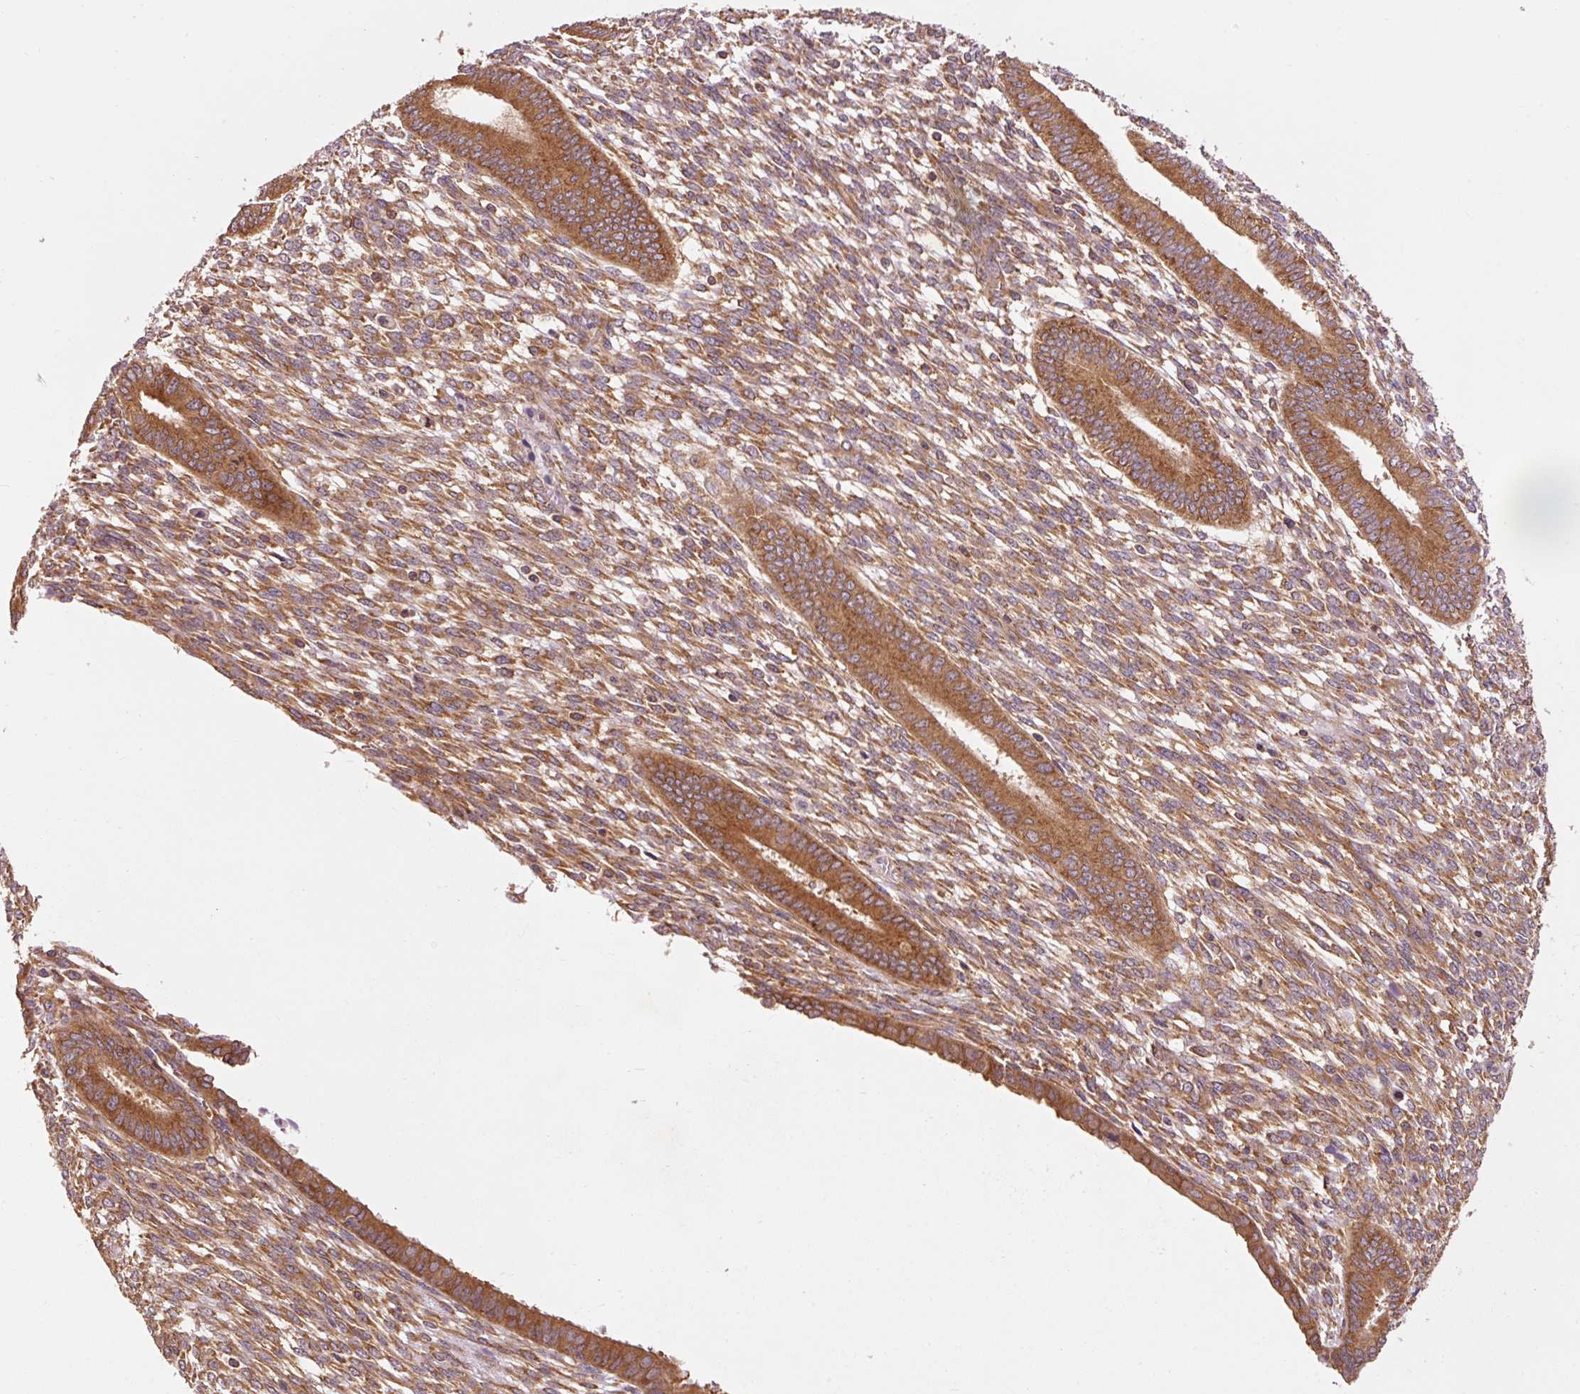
{"staining": {"intensity": "moderate", "quantity": ">75%", "location": "cytoplasmic/membranous"}, "tissue": "endometrium", "cell_type": "Cells in endometrial stroma", "image_type": "normal", "snomed": [{"axis": "morphology", "description": "Normal tissue, NOS"}, {"axis": "topography", "description": "Endometrium"}], "caption": "Endometrium stained for a protein exhibits moderate cytoplasmic/membranous positivity in cells in endometrial stroma.", "gene": "PDAP1", "patient": {"sex": "female", "age": 36}}